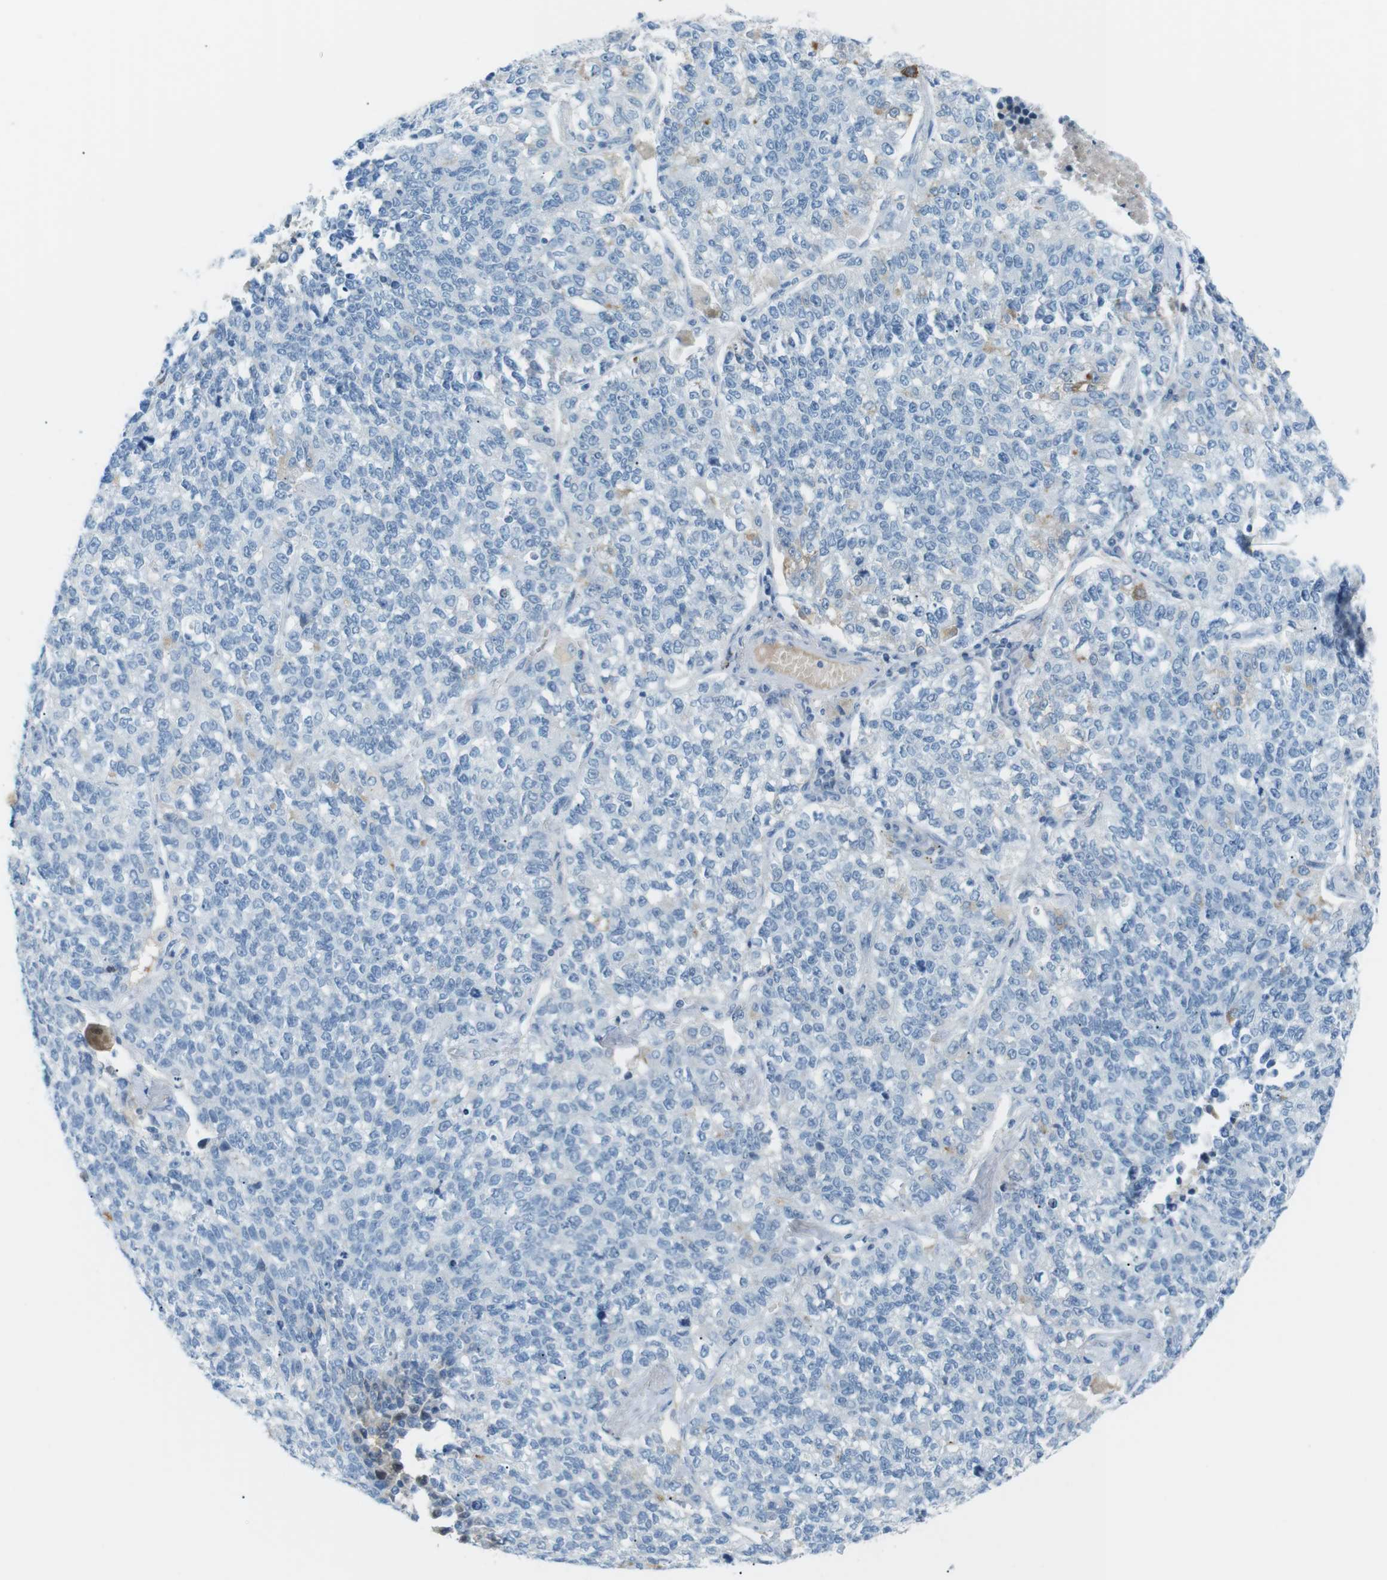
{"staining": {"intensity": "negative", "quantity": "none", "location": "none"}, "tissue": "lung cancer", "cell_type": "Tumor cells", "image_type": "cancer", "snomed": [{"axis": "morphology", "description": "Adenocarcinoma, NOS"}, {"axis": "topography", "description": "Lung"}], "caption": "Tumor cells are negative for brown protein staining in adenocarcinoma (lung).", "gene": "AZGP1", "patient": {"sex": "male", "age": 49}}